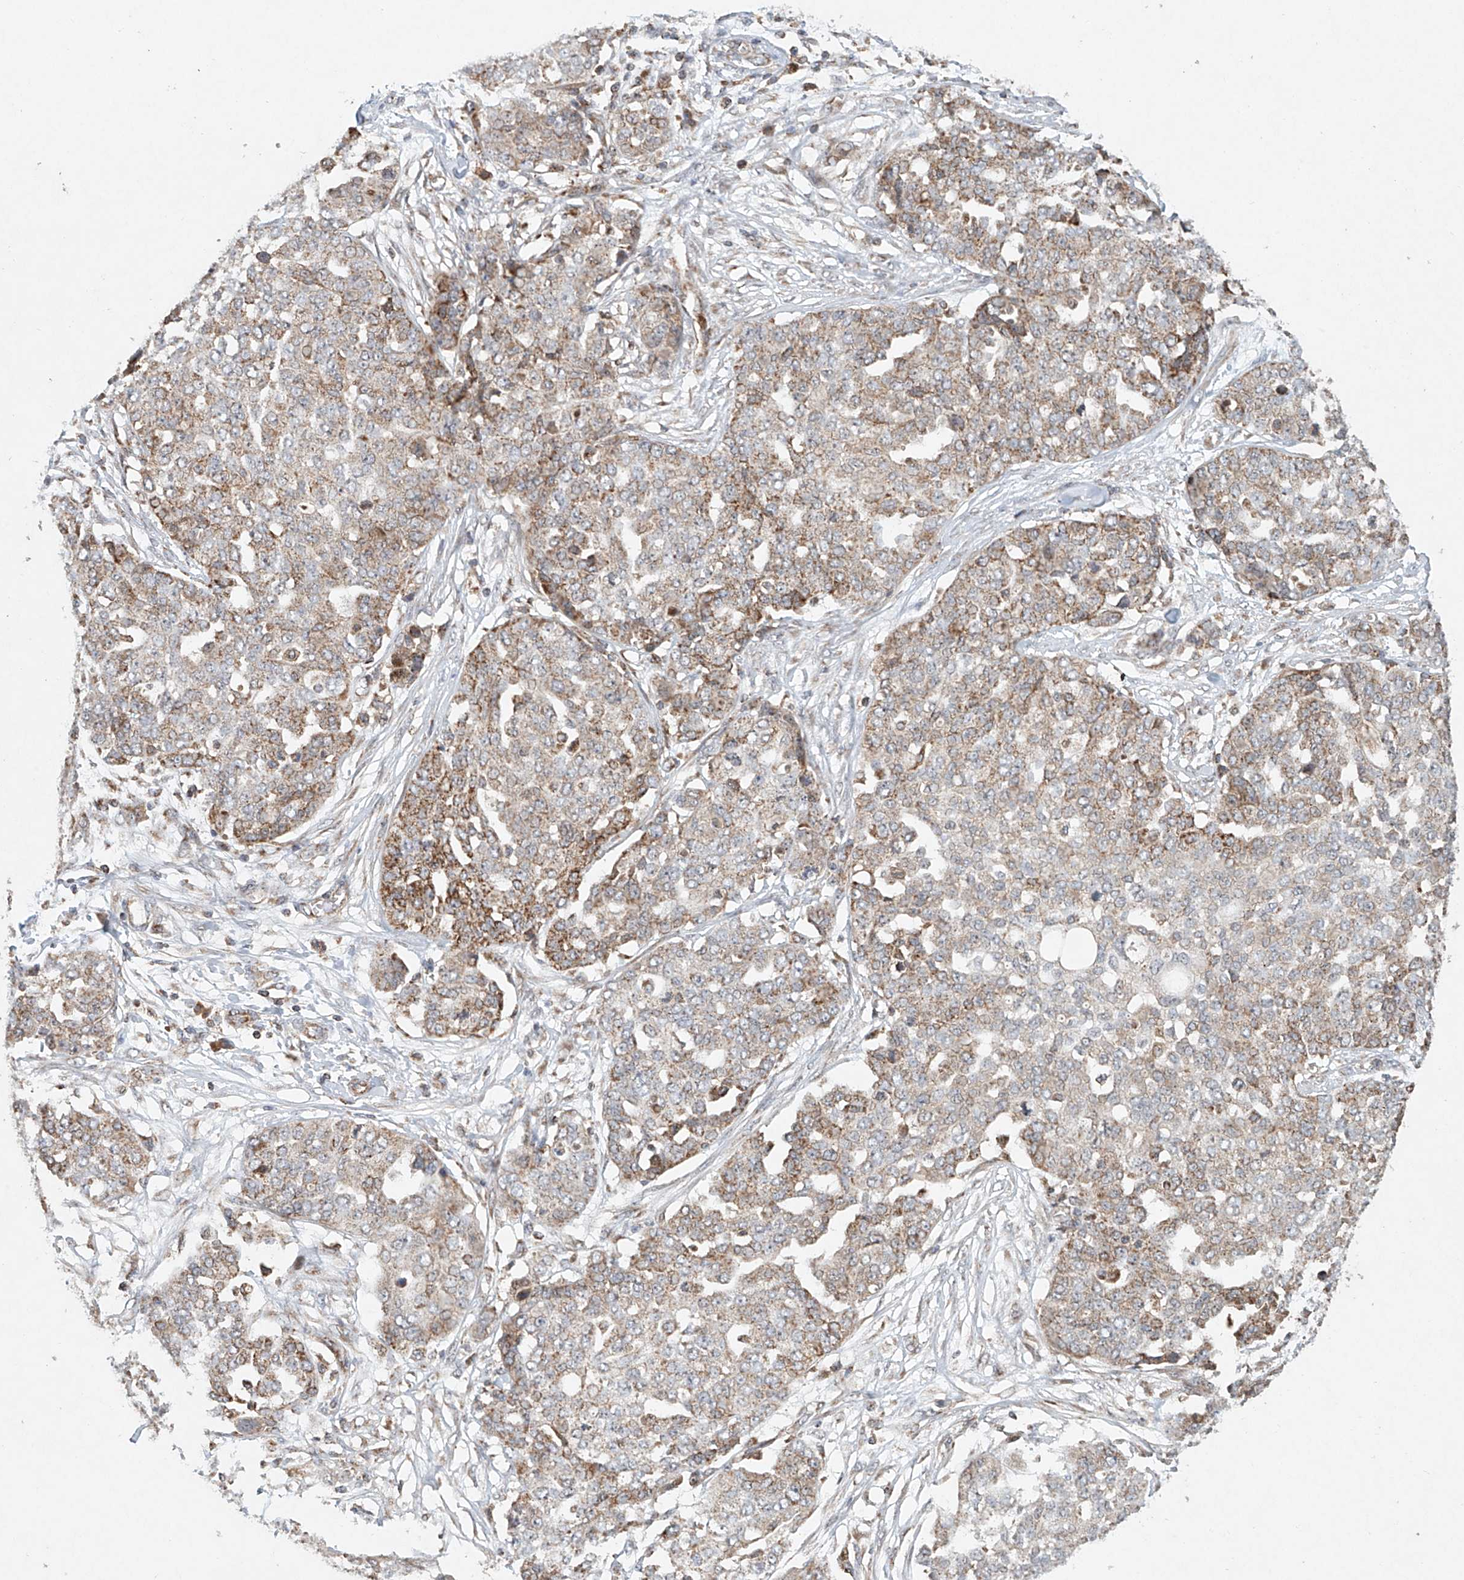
{"staining": {"intensity": "moderate", "quantity": "<25%", "location": "cytoplasmic/membranous"}, "tissue": "ovarian cancer", "cell_type": "Tumor cells", "image_type": "cancer", "snomed": [{"axis": "morphology", "description": "Cystadenocarcinoma, serous, NOS"}, {"axis": "topography", "description": "Soft tissue"}, {"axis": "topography", "description": "Ovary"}], "caption": "Protein staining by immunohistochemistry (IHC) demonstrates moderate cytoplasmic/membranous positivity in about <25% of tumor cells in serous cystadenocarcinoma (ovarian). Ihc stains the protein of interest in brown and the nuclei are stained blue.", "gene": "DCAF11", "patient": {"sex": "female", "age": 57}}